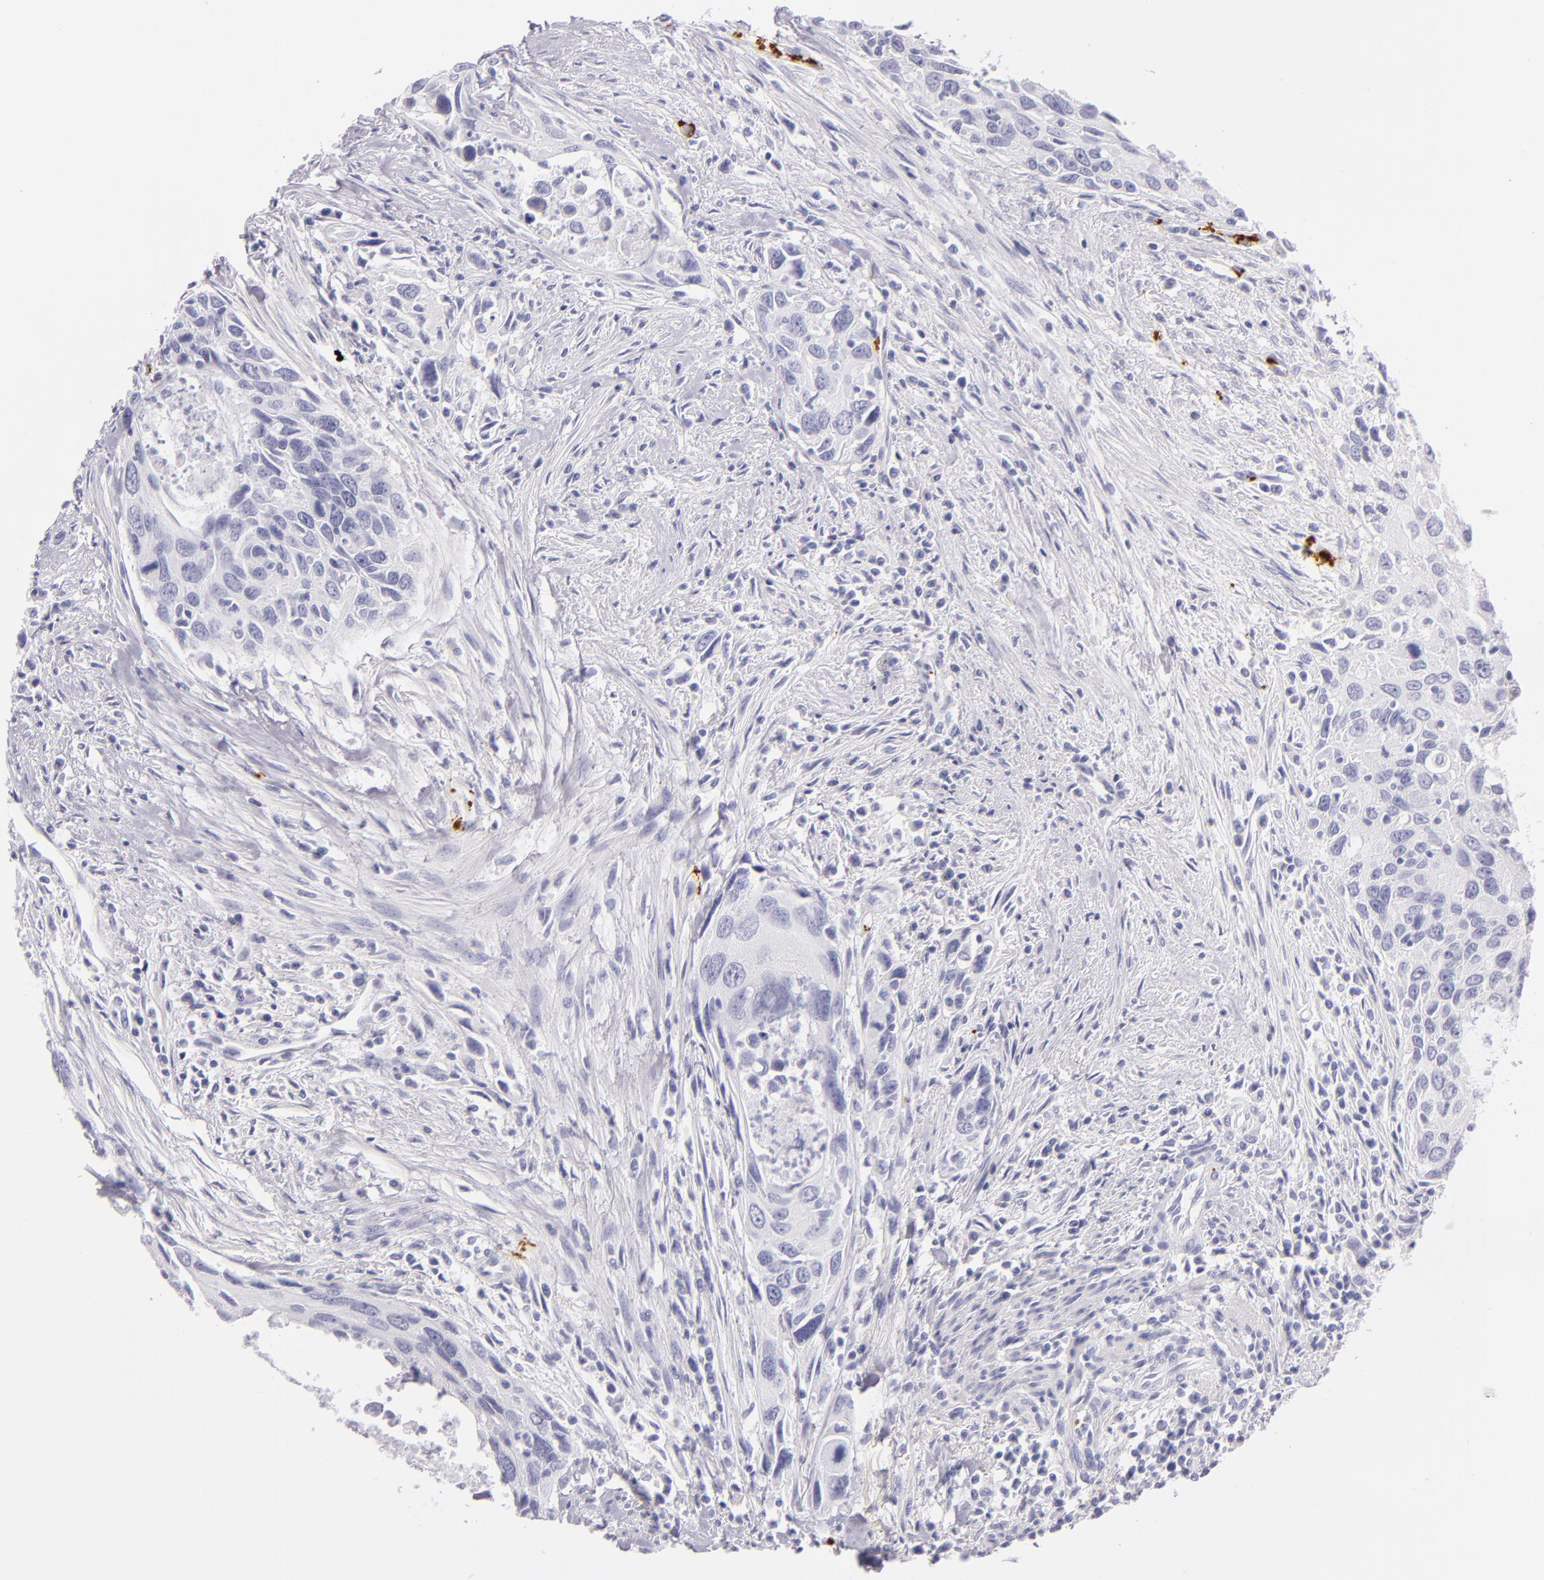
{"staining": {"intensity": "negative", "quantity": "none", "location": "none"}, "tissue": "urothelial cancer", "cell_type": "Tumor cells", "image_type": "cancer", "snomed": [{"axis": "morphology", "description": "Urothelial carcinoma, High grade"}, {"axis": "topography", "description": "Urinary bladder"}], "caption": "Immunohistochemistry (IHC) of urothelial cancer displays no staining in tumor cells.", "gene": "GP1BA", "patient": {"sex": "male", "age": 71}}